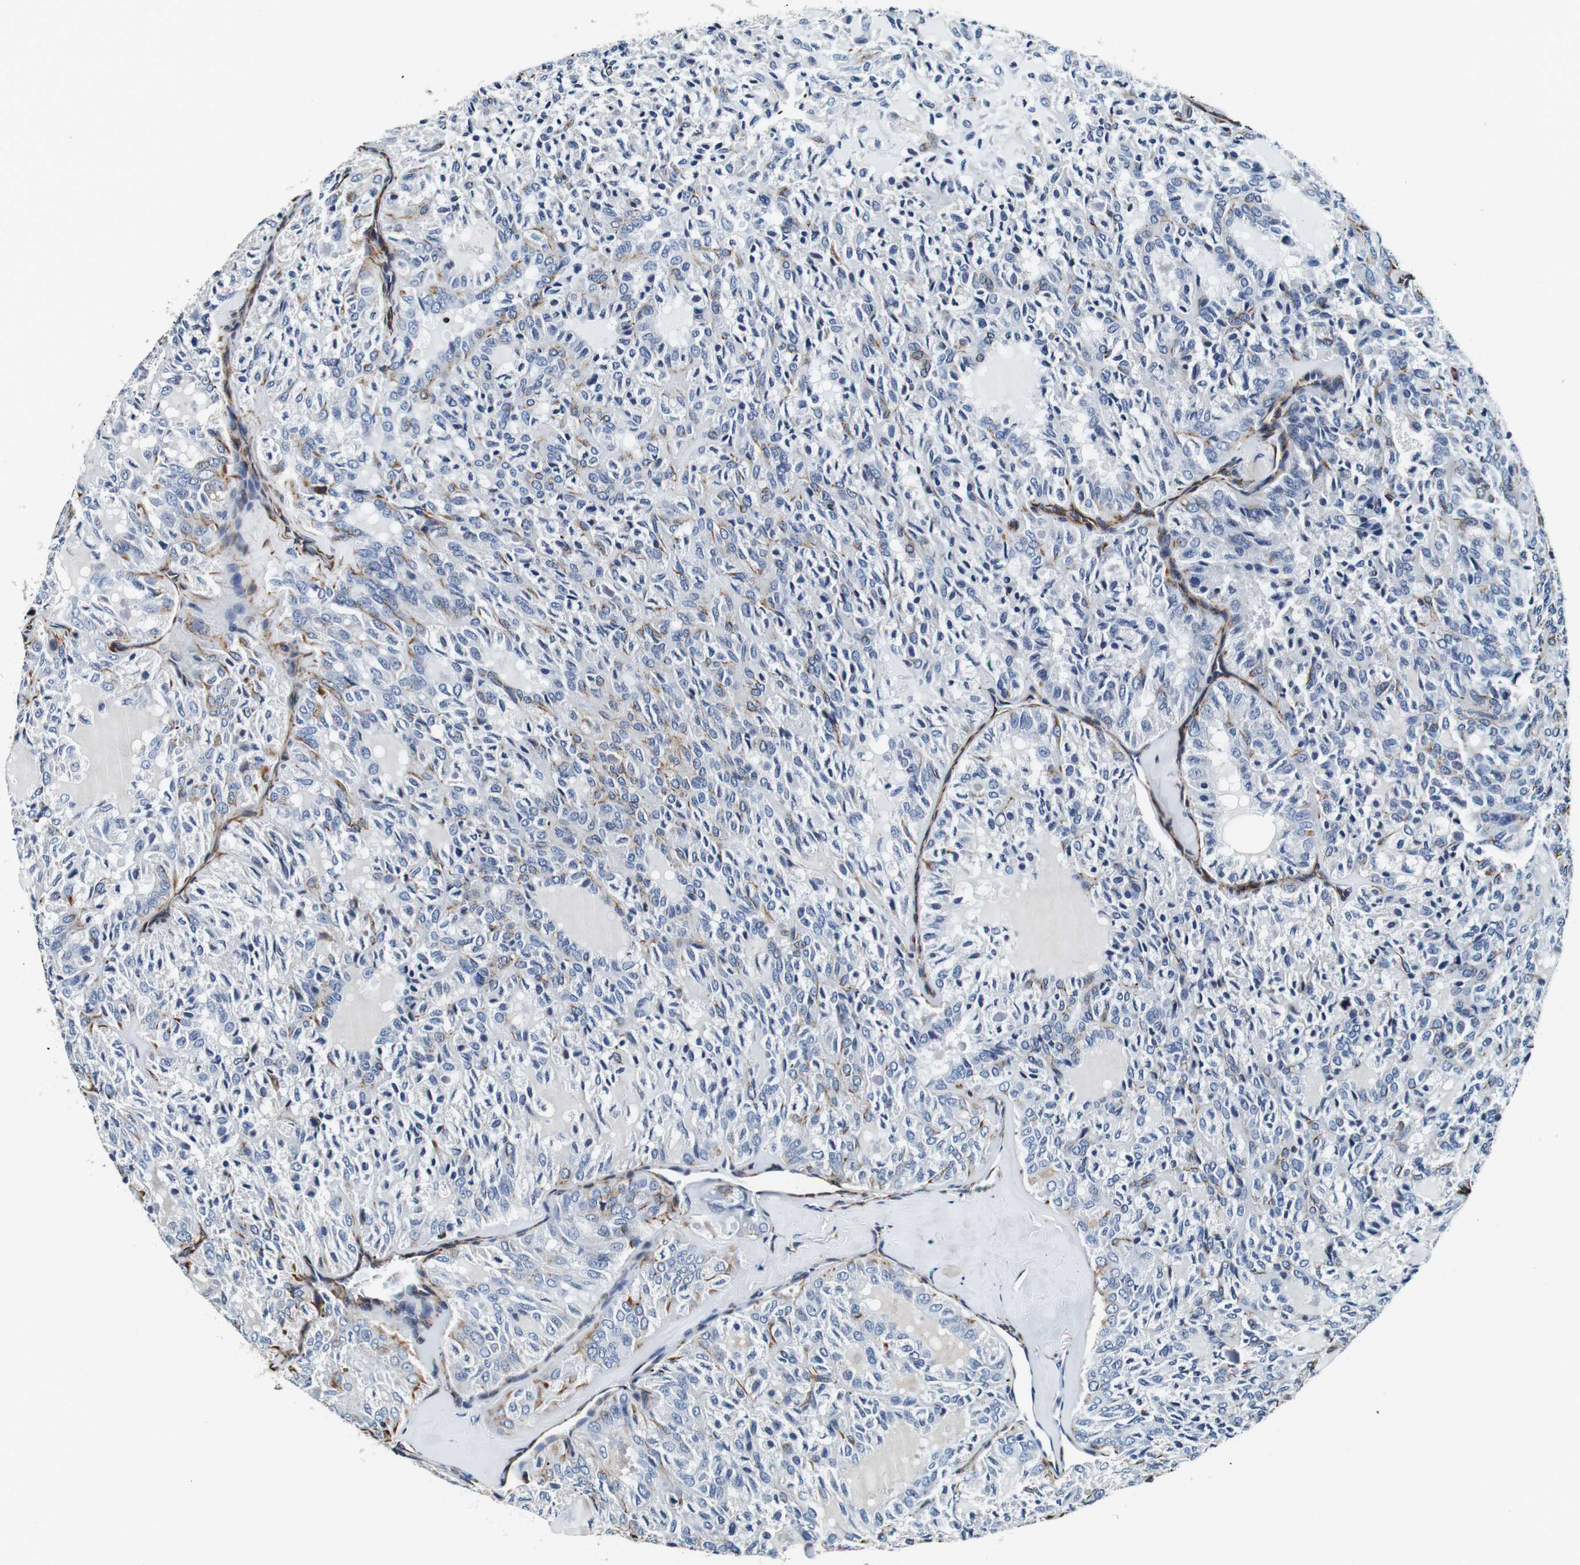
{"staining": {"intensity": "weak", "quantity": "<25%", "location": "cytoplasmic/membranous"}, "tissue": "thyroid cancer", "cell_type": "Tumor cells", "image_type": "cancer", "snomed": [{"axis": "morphology", "description": "Follicular adenoma carcinoma, NOS"}, {"axis": "topography", "description": "Thyroid gland"}], "caption": "Tumor cells are negative for brown protein staining in thyroid cancer.", "gene": "GJE1", "patient": {"sex": "male", "age": 75}}